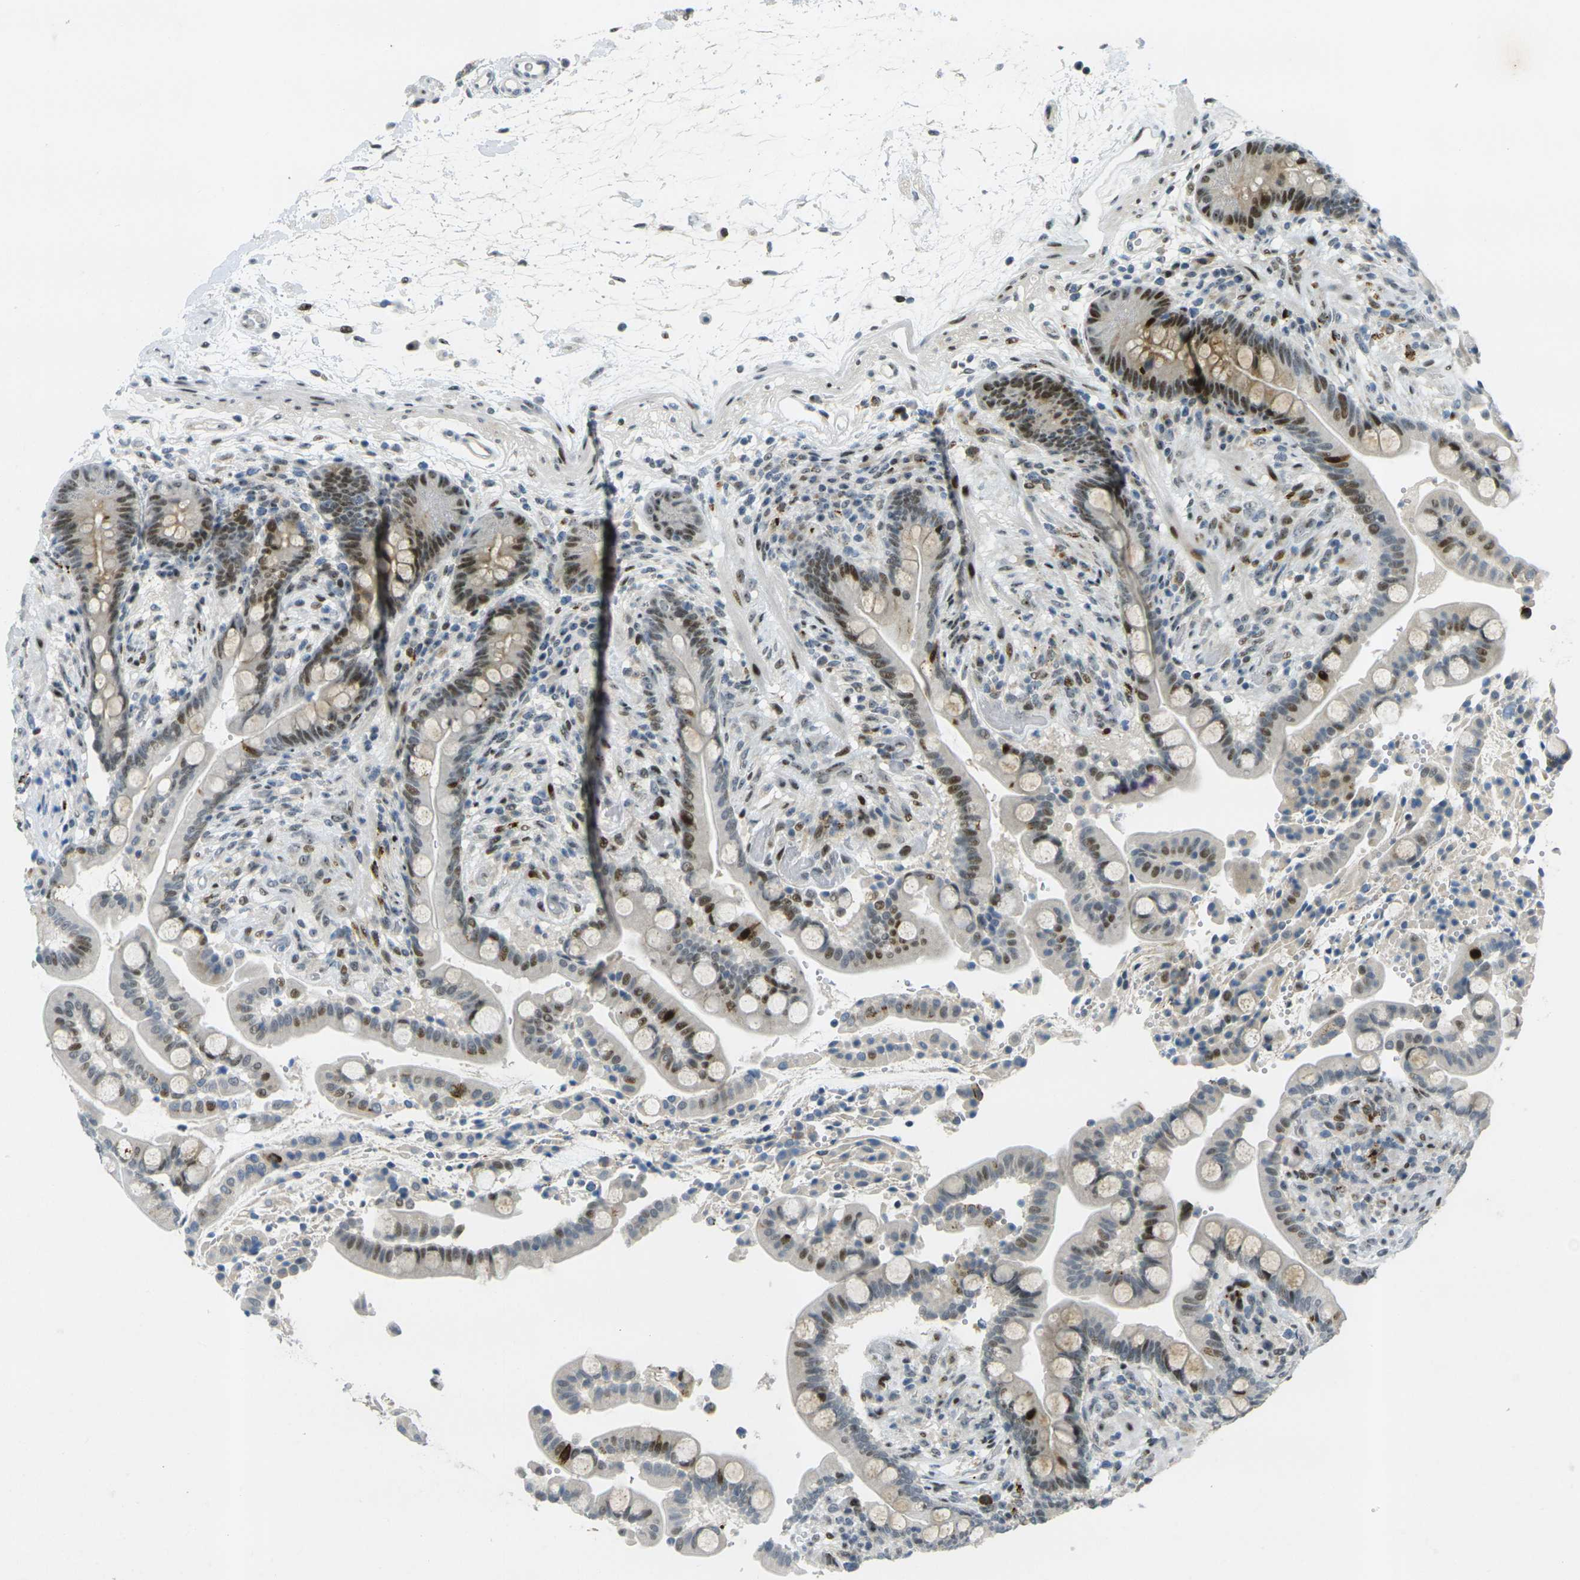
{"staining": {"intensity": "negative", "quantity": "none", "location": "none"}, "tissue": "colon", "cell_type": "Endothelial cells", "image_type": "normal", "snomed": [{"axis": "morphology", "description": "Normal tissue, NOS"}, {"axis": "topography", "description": "Colon"}], "caption": "Endothelial cells show no significant positivity in benign colon. Nuclei are stained in blue.", "gene": "UBE2C", "patient": {"sex": "male", "age": 73}}